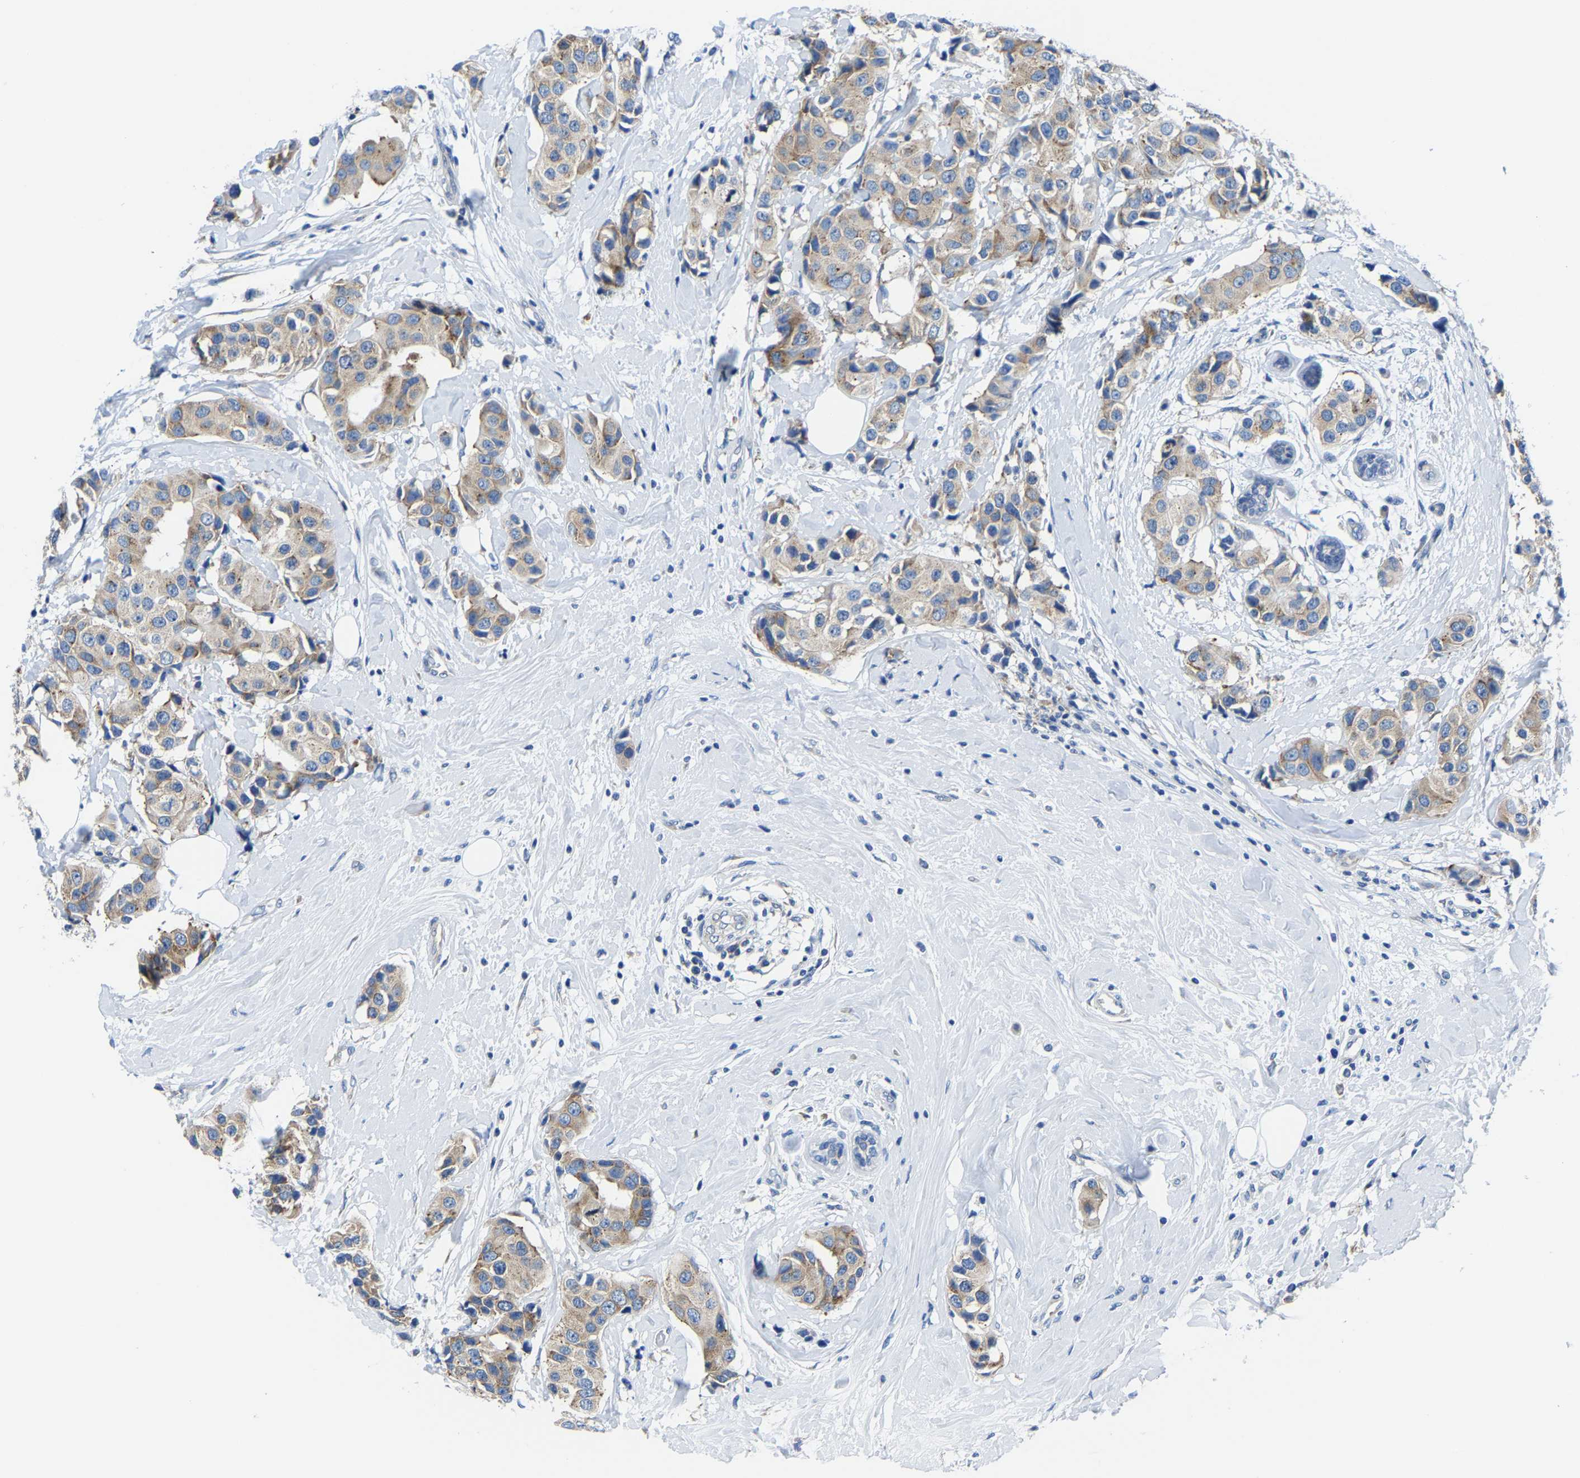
{"staining": {"intensity": "weak", "quantity": ">75%", "location": "cytoplasmic/membranous"}, "tissue": "breast cancer", "cell_type": "Tumor cells", "image_type": "cancer", "snomed": [{"axis": "morphology", "description": "Normal tissue, NOS"}, {"axis": "morphology", "description": "Duct carcinoma"}, {"axis": "topography", "description": "Breast"}], "caption": "Immunohistochemistry (IHC) micrograph of infiltrating ductal carcinoma (breast) stained for a protein (brown), which exhibits low levels of weak cytoplasmic/membranous positivity in about >75% of tumor cells.", "gene": "G3BP2", "patient": {"sex": "female", "age": 39}}